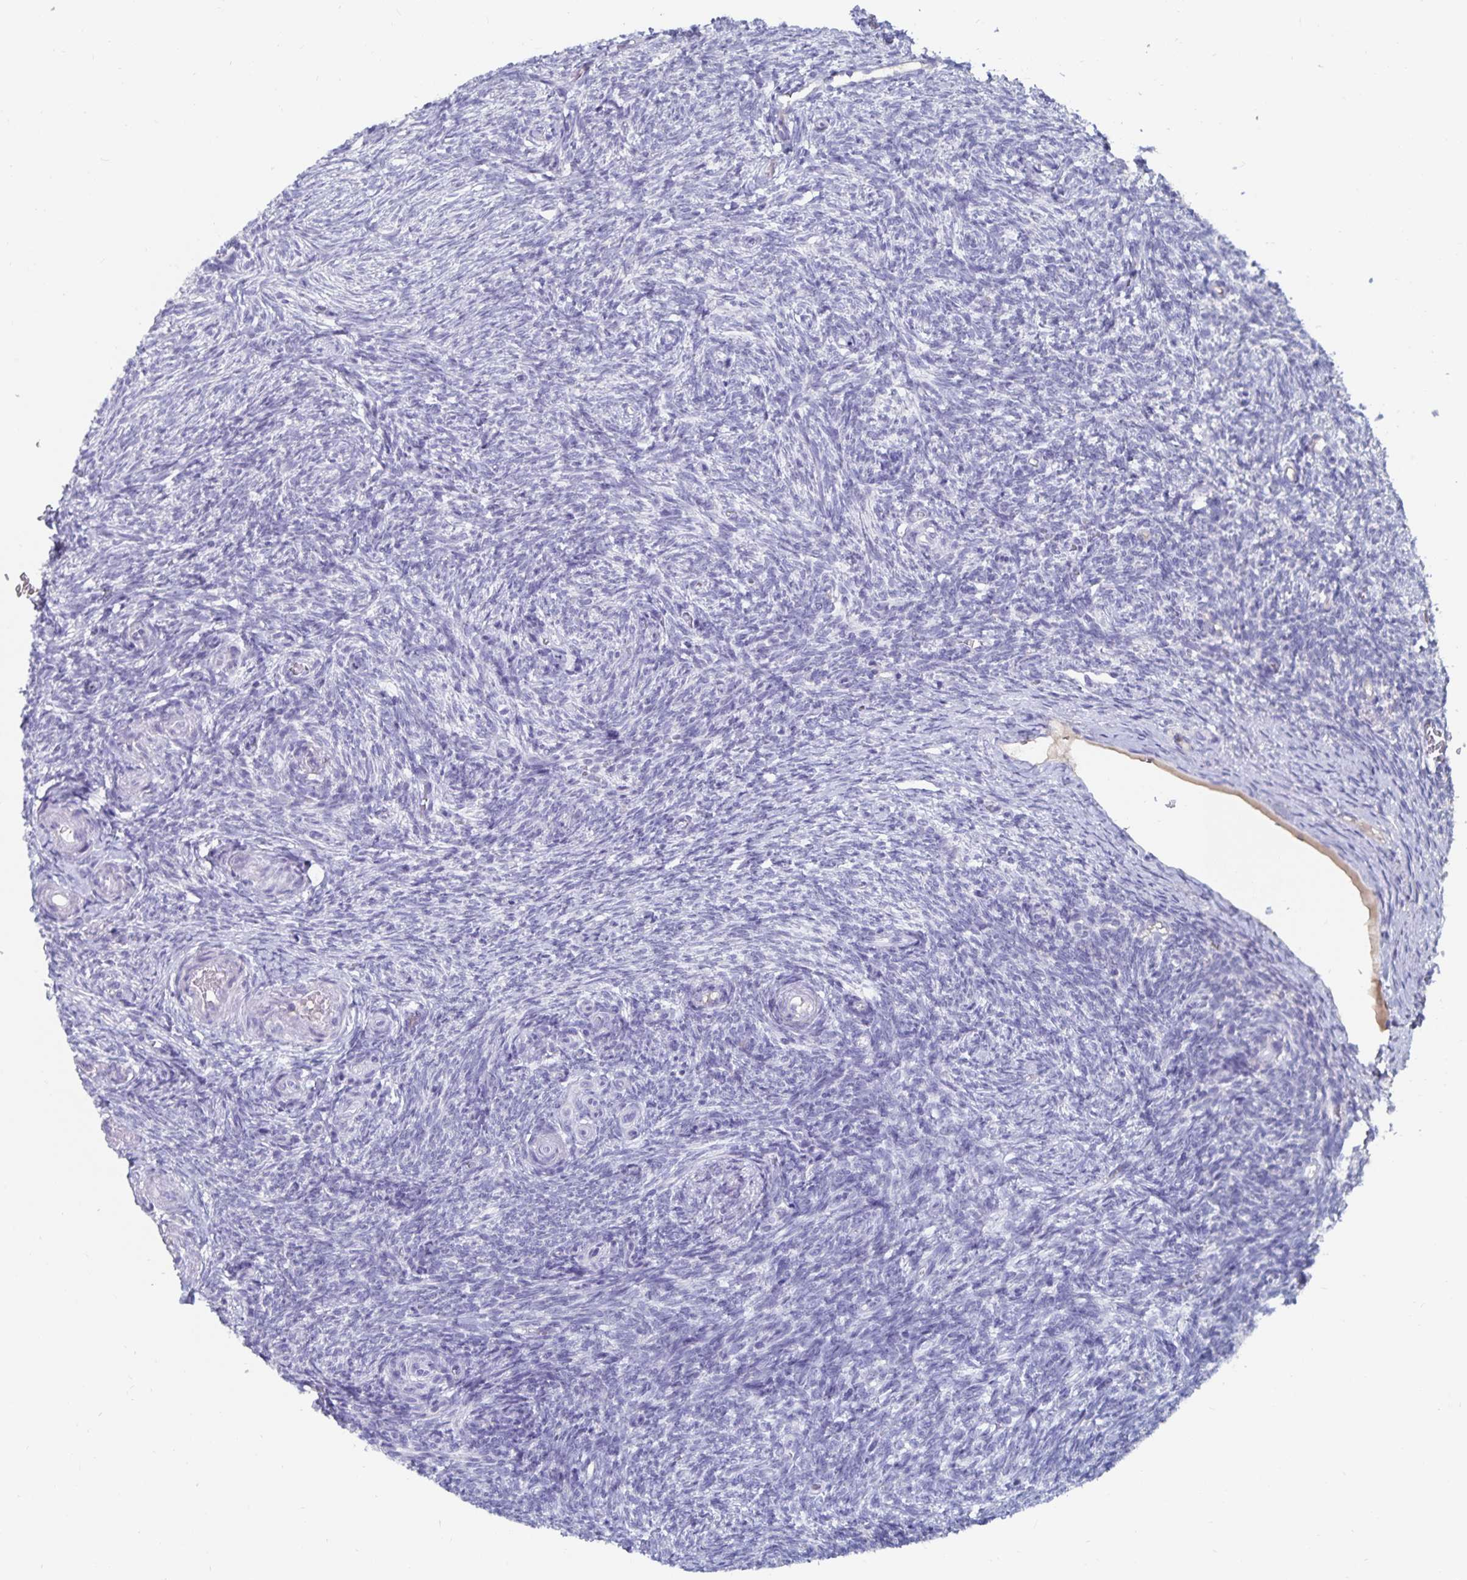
{"staining": {"intensity": "negative", "quantity": "none", "location": "none"}, "tissue": "ovary", "cell_type": "Follicle cells", "image_type": "normal", "snomed": [{"axis": "morphology", "description": "Normal tissue, NOS"}, {"axis": "topography", "description": "Ovary"}], "caption": "Ovary stained for a protein using IHC reveals no expression follicle cells.", "gene": "CFAP69", "patient": {"sex": "female", "age": 39}}